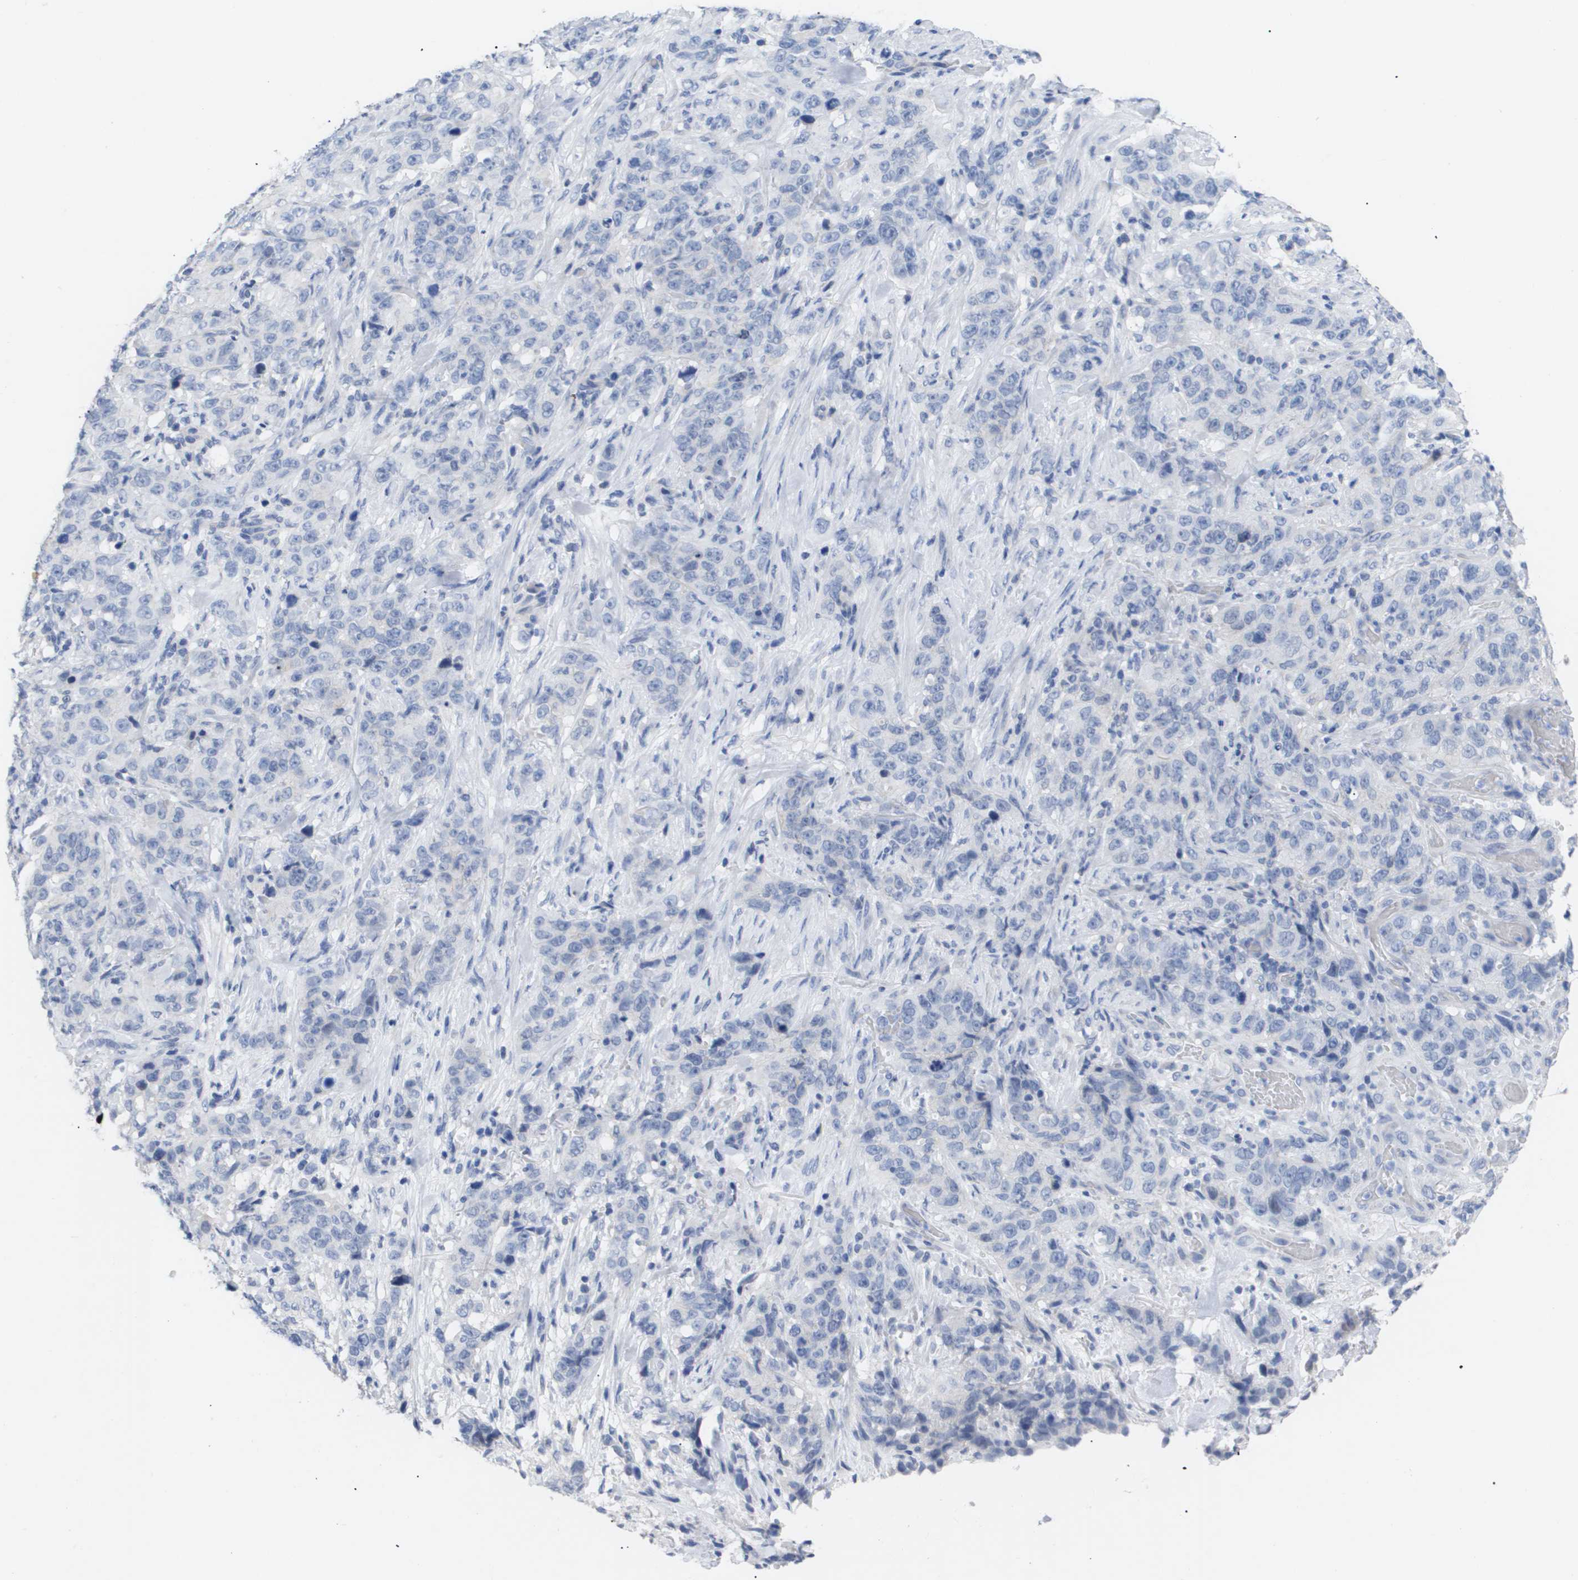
{"staining": {"intensity": "negative", "quantity": "none", "location": "none"}, "tissue": "stomach cancer", "cell_type": "Tumor cells", "image_type": "cancer", "snomed": [{"axis": "morphology", "description": "Adenocarcinoma, NOS"}, {"axis": "topography", "description": "Stomach"}], "caption": "DAB immunohistochemical staining of human stomach cancer (adenocarcinoma) exhibits no significant staining in tumor cells.", "gene": "CAV3", "patient": {"sex": "male", "age": 48}}